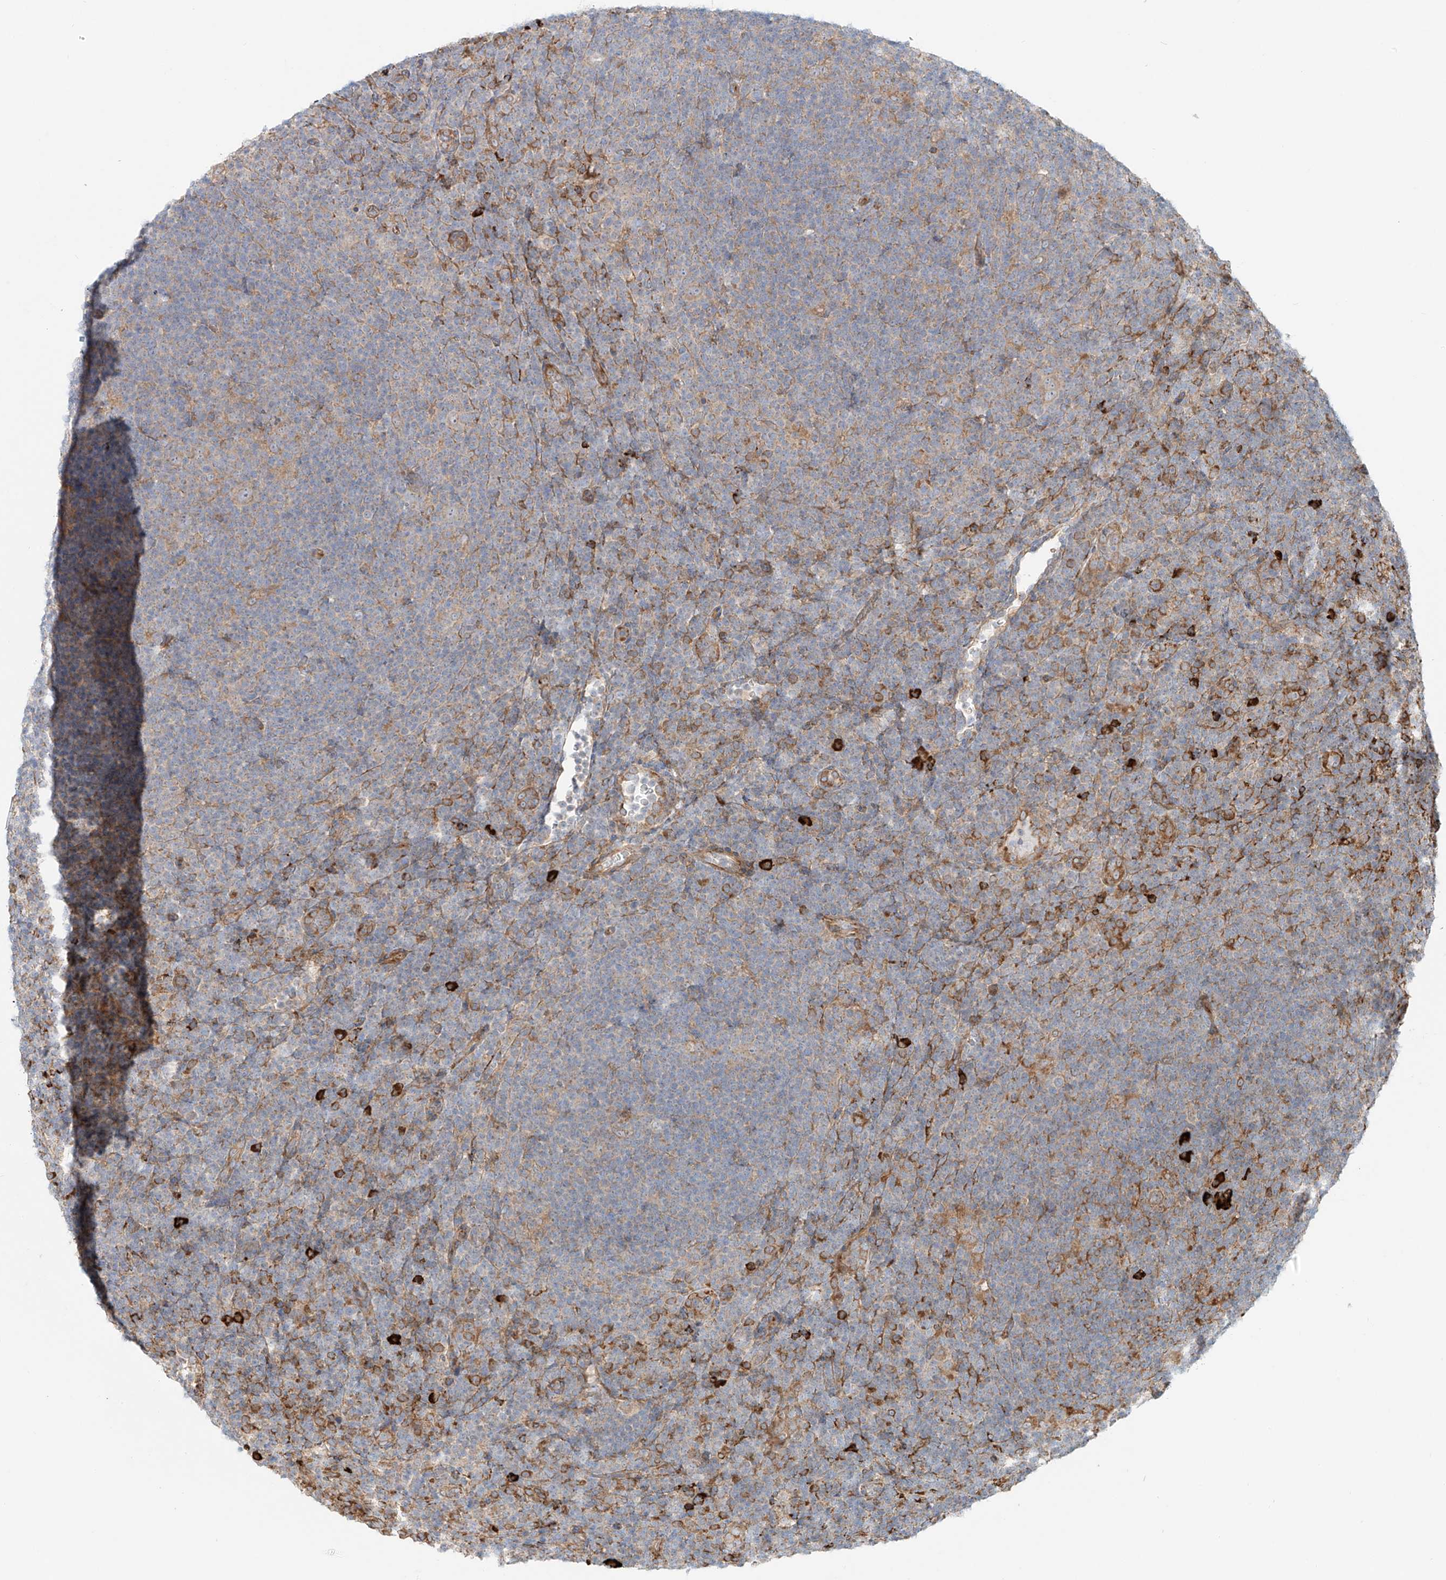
{"staining": {"intensity": "weak", "quantity": ">75%", "location": "cytoplasmic/membranous"}, "tissue": "lymphoma", "cell_type": "Tumor cells", "image_type": "cancer", "snomed": [{"axis": "morphology", "description": "Hodgkin's disease, NOS"}, {"axis": "topography", "description": "Lymph node"}], "caption": "Immunohistochemistry (IHC) image of neoplastic tissue: lymphoma stained using immunohistochemistry reveals low levels of weak protein expression localized specifically in the cytoplasmic/membranous of tumor cells, appearing as a cytoplasmic/membranous brown color.", "gene": "EIPR1", "patient": {"sex": "female", "age": 57}}